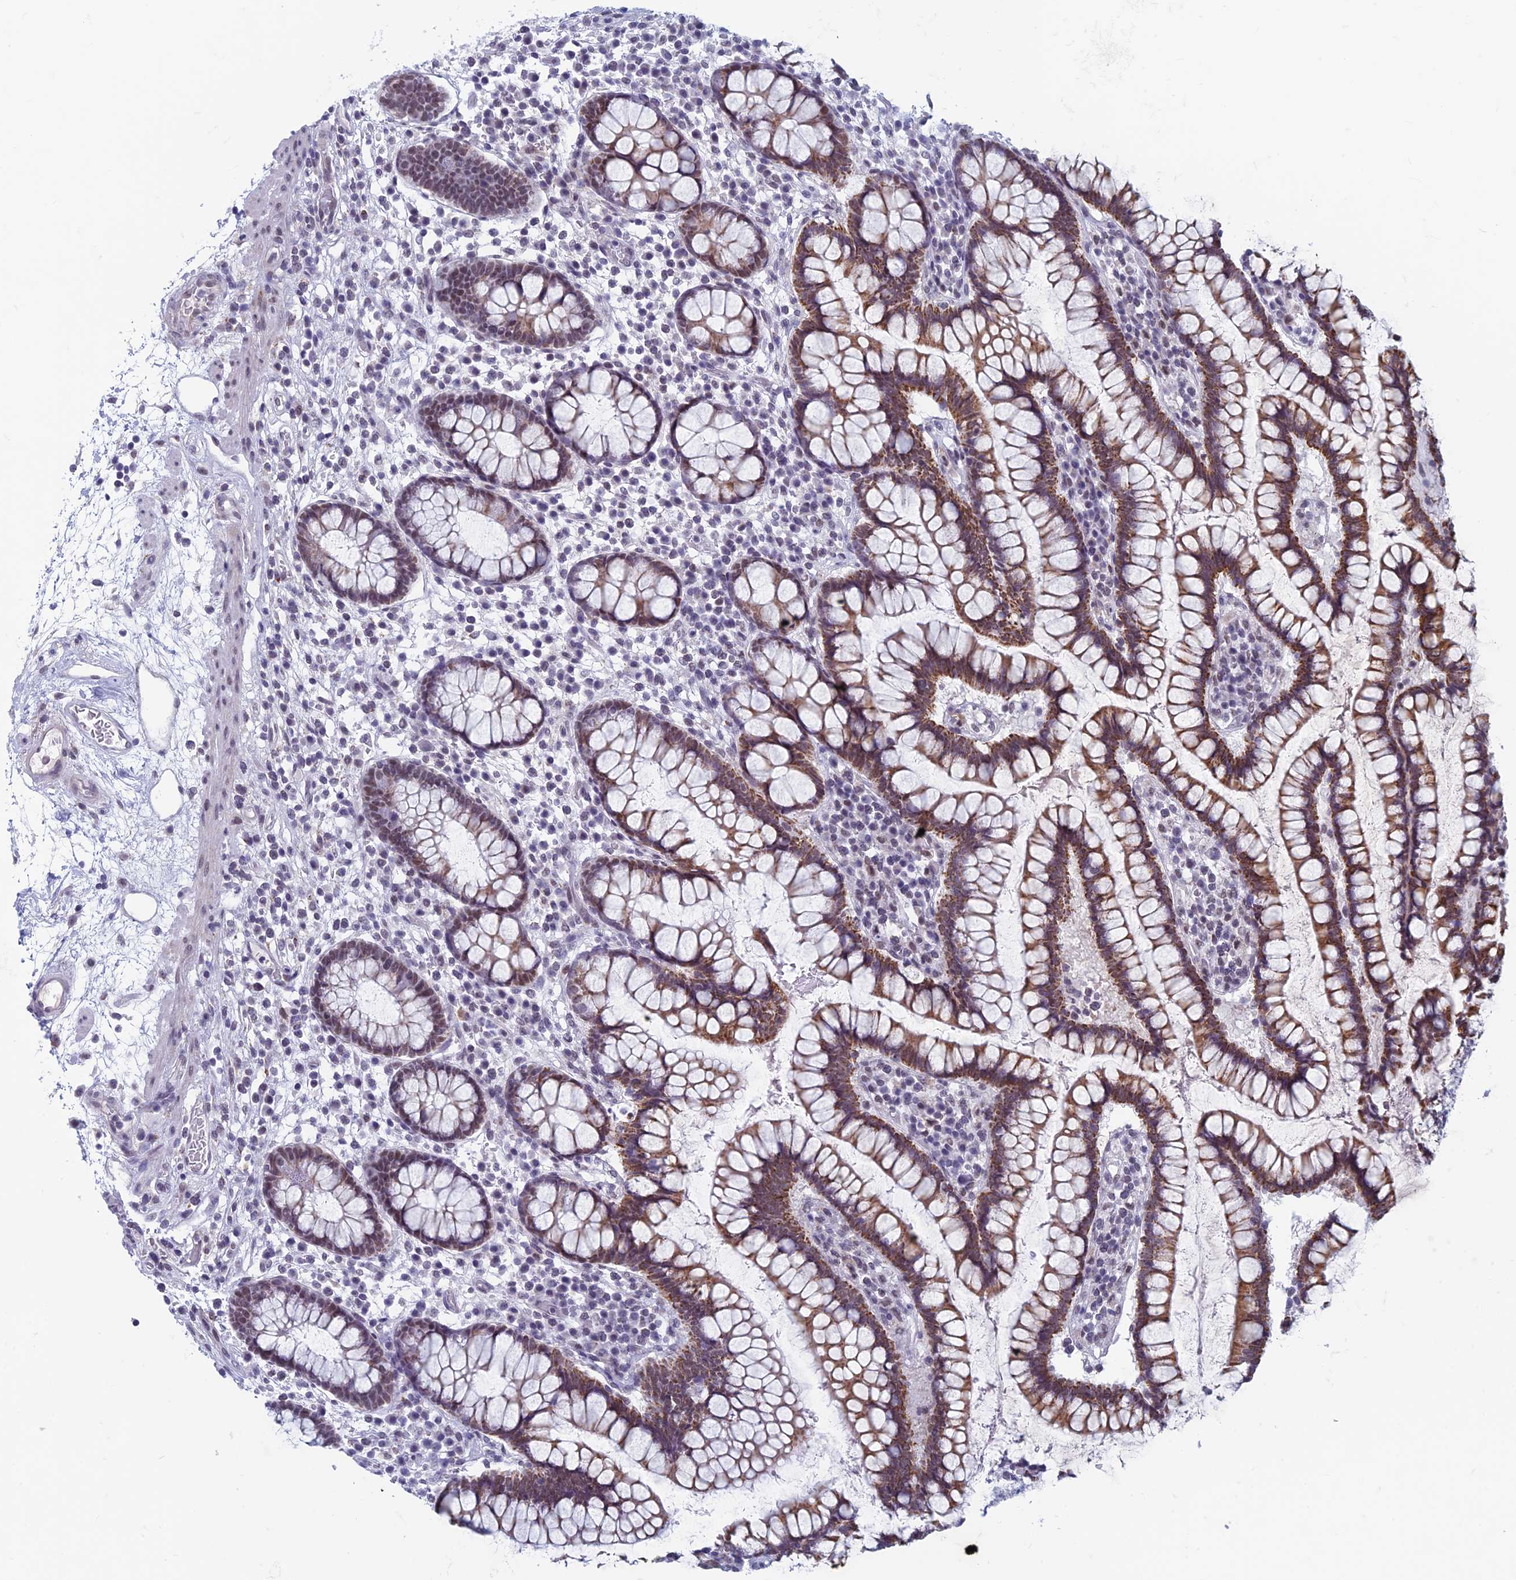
{"staining": {"intensity": "negative", "quantity": "none", "location": "none"}, "tissue": "colon", "cell_type": "Endothelial cells", "image_type": "normal", "snomed": [{"axis": "morphology", "description": "Normal tissue, NOS"}, {"axis": "topography", "description": "Colon"}], "caption": "A micrograph of colon stained for a protein displays no brown staining in endothelial cells. (Stains: DAB immunohistochemistry with hematoxylin counter stain, Microscopy: brightfield microscopy at high magnification).", "gene": "ASH2L", "patient": {"sex": "female", "age": 79}}